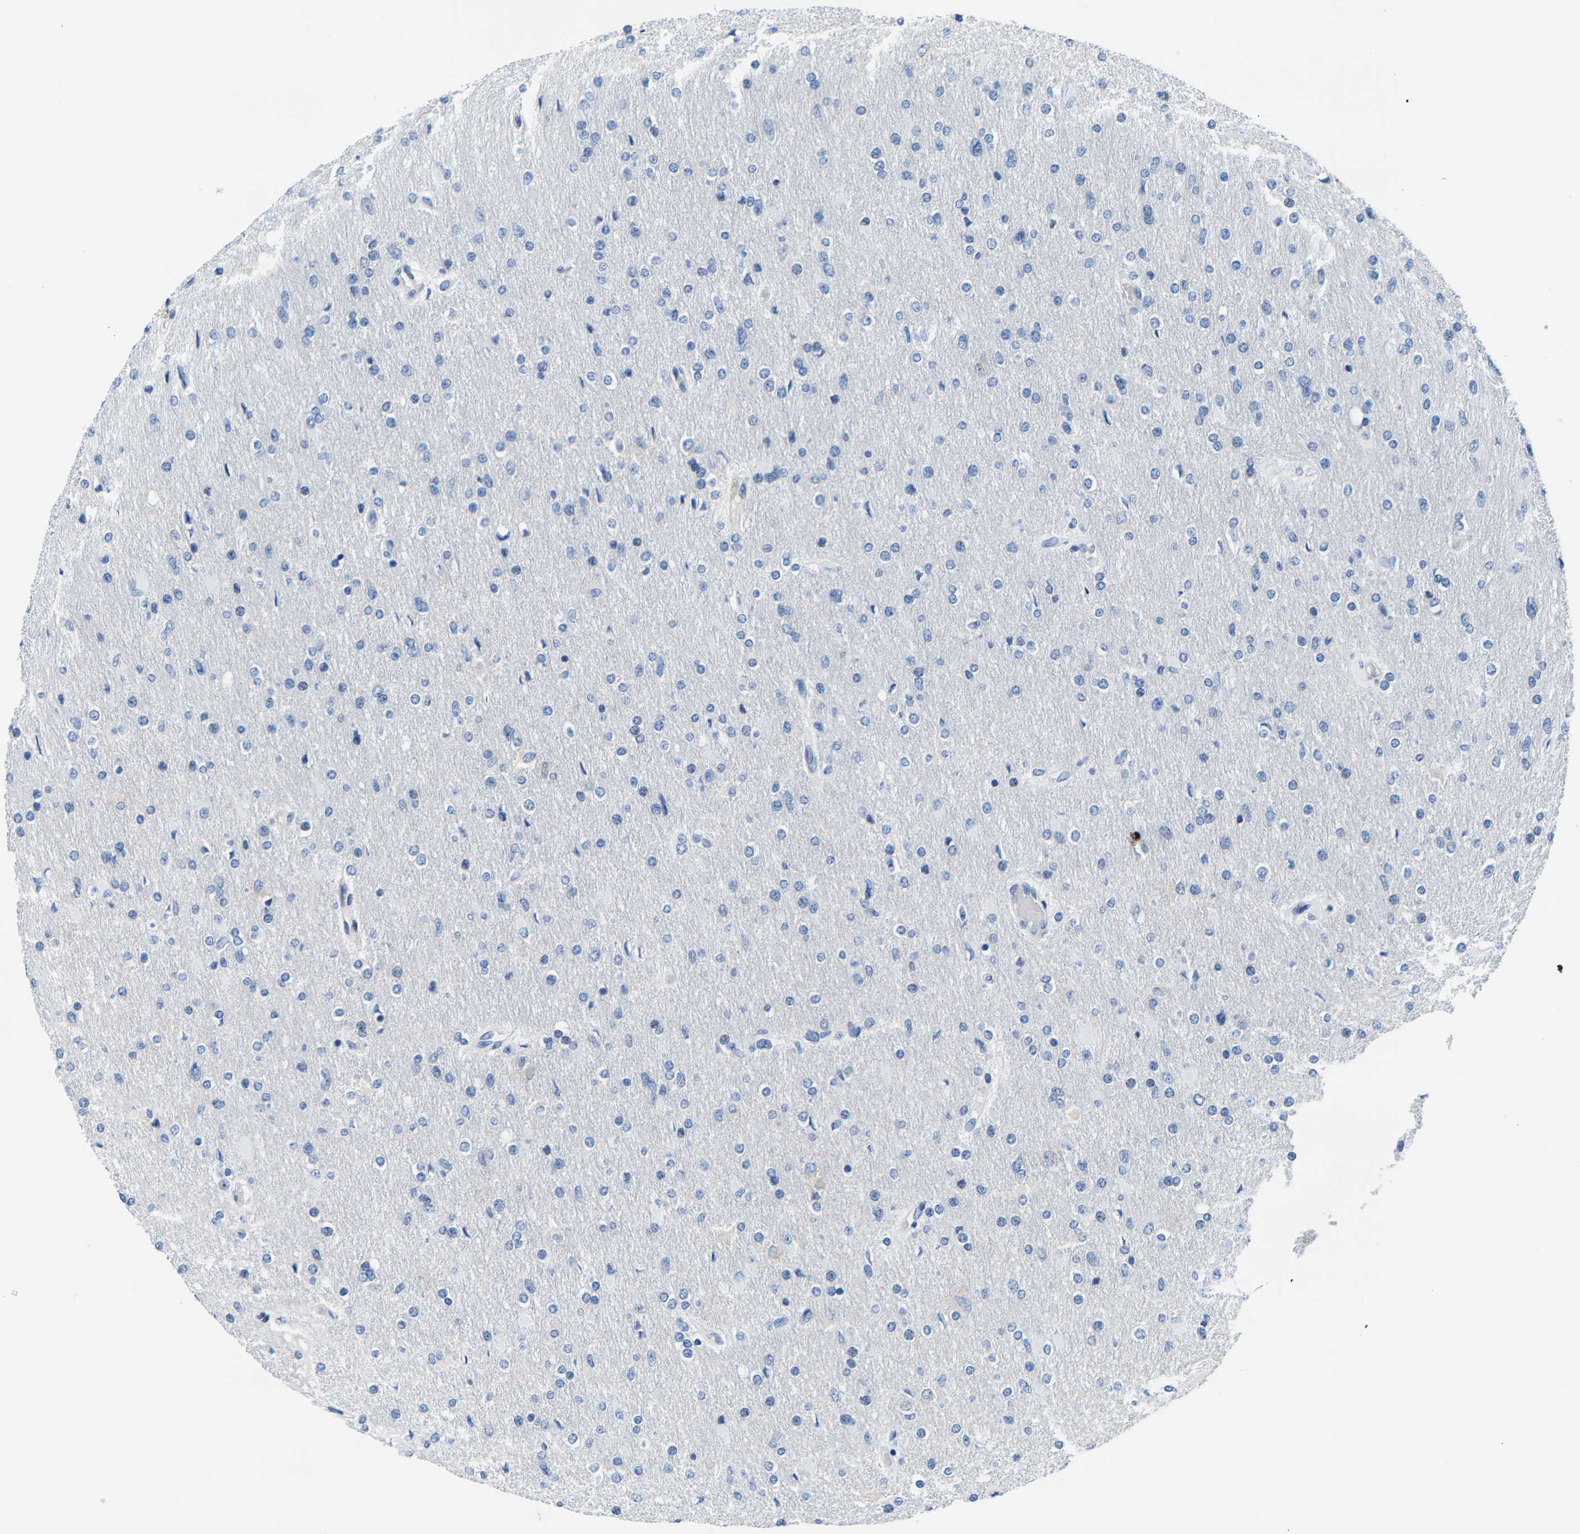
{"staining": {"intensity": "negative", "quantity": "none", "location": "none"}, "tissue": "glioma", "cell_type": "Tumor cells", "image_type": "cancer", "snomed": [{"axis": "morphology", "description": "Glioma, malignant, High grade"}, {"axis": "topography", "description": "Cerebral cortex"}], "caption": "High magnification brightfield microscopy of malignant glioma (high-grade) stained with DAB (brown) and counterstained with hematoxylin (blue): tumor cells show no significant expression.", "gene": "SSH3", "patient": {"sex": "female", "age": 36}}